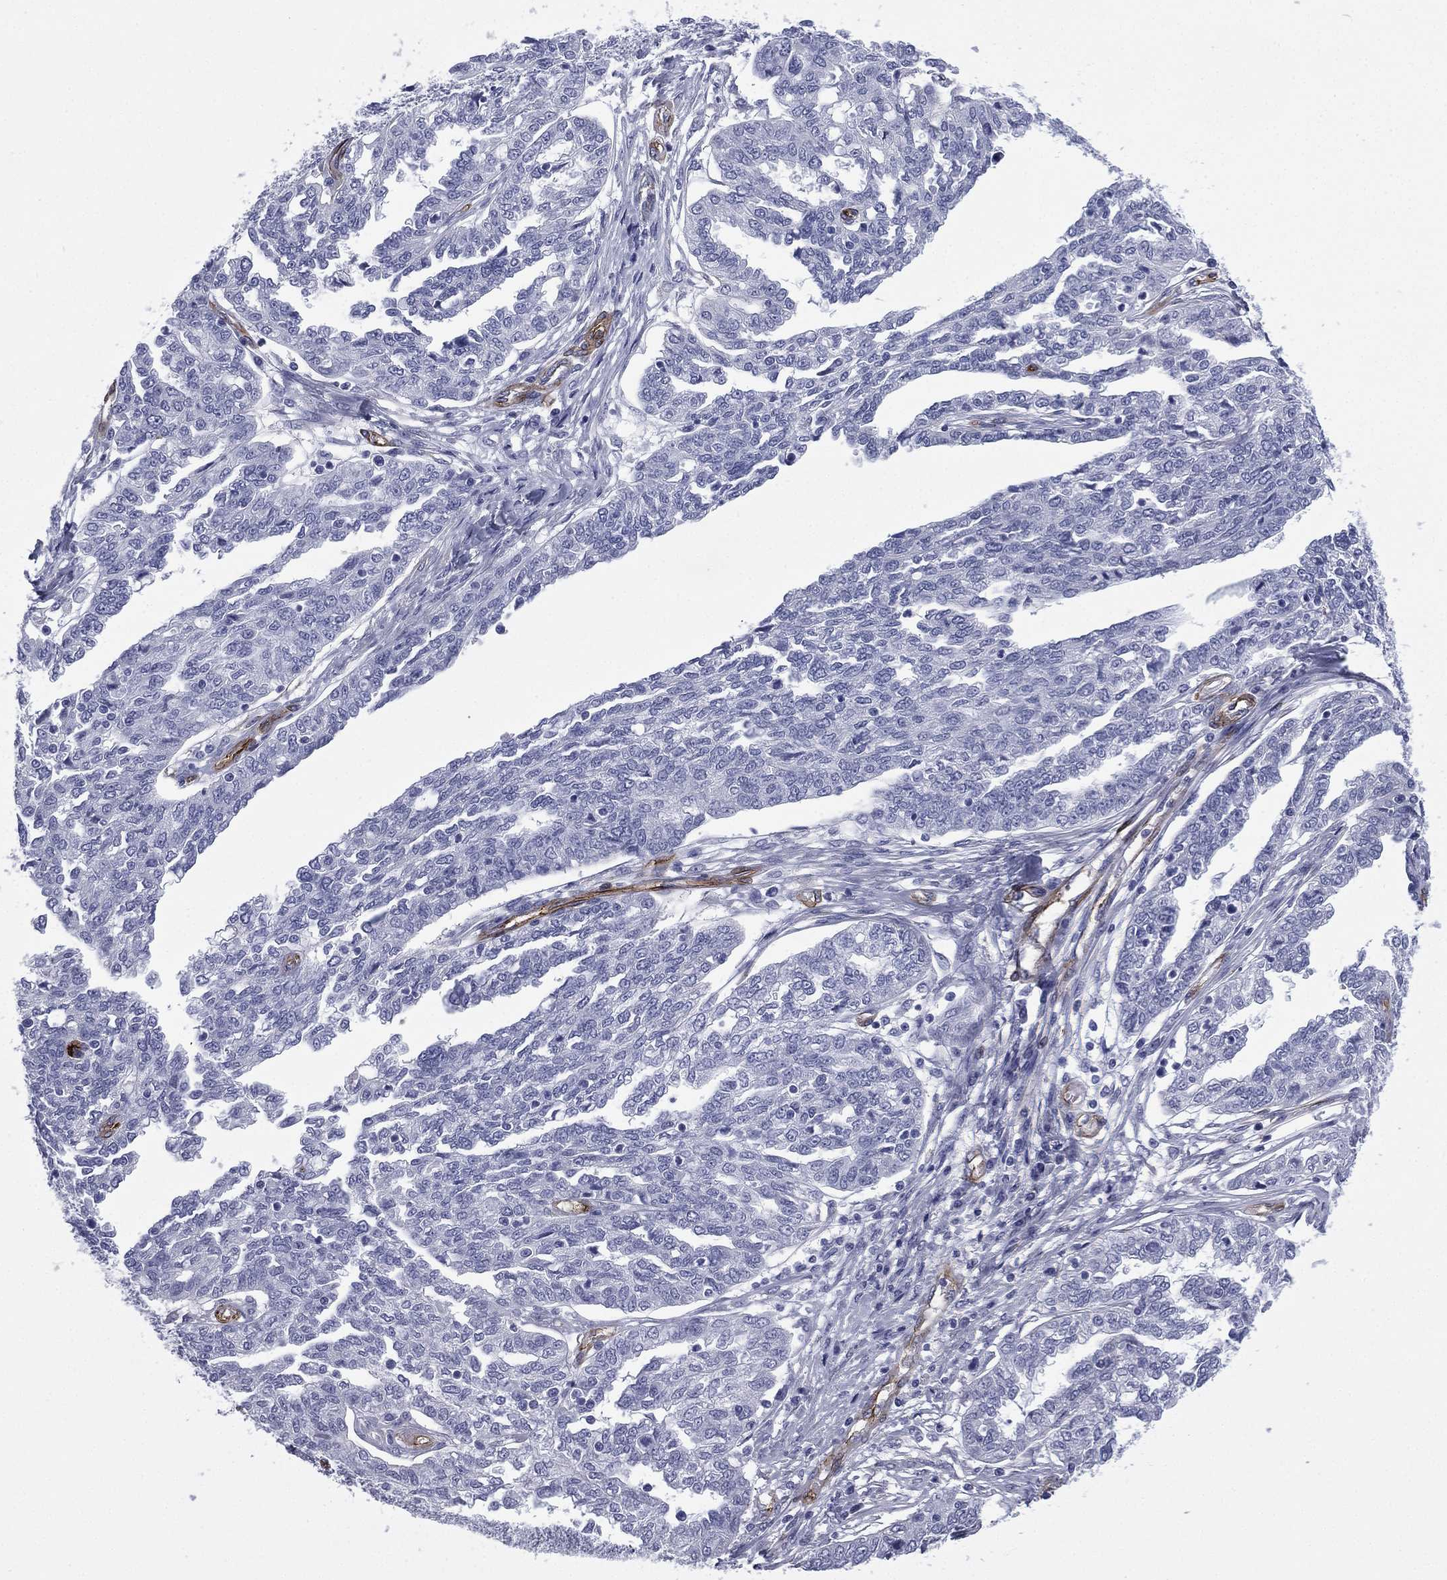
{"staining": {"intensity": "negative", "quantity": "none", "location": "none"}, "tissue": "ovarian cancer", "cell_type": "Tumor cells", "image_type": "cancer", "snomed": [{"axis": "morphology", "description": "Cystadenocarcinoma, serous, NOS"}, {"axis": "topography", "description": "Ovary"}], "caption": "Image shows no significant protein expression in tumor cells of ovarian cancer.", "gene": "CAVIN3", "patient": {"sex": "female", "age": 67}}